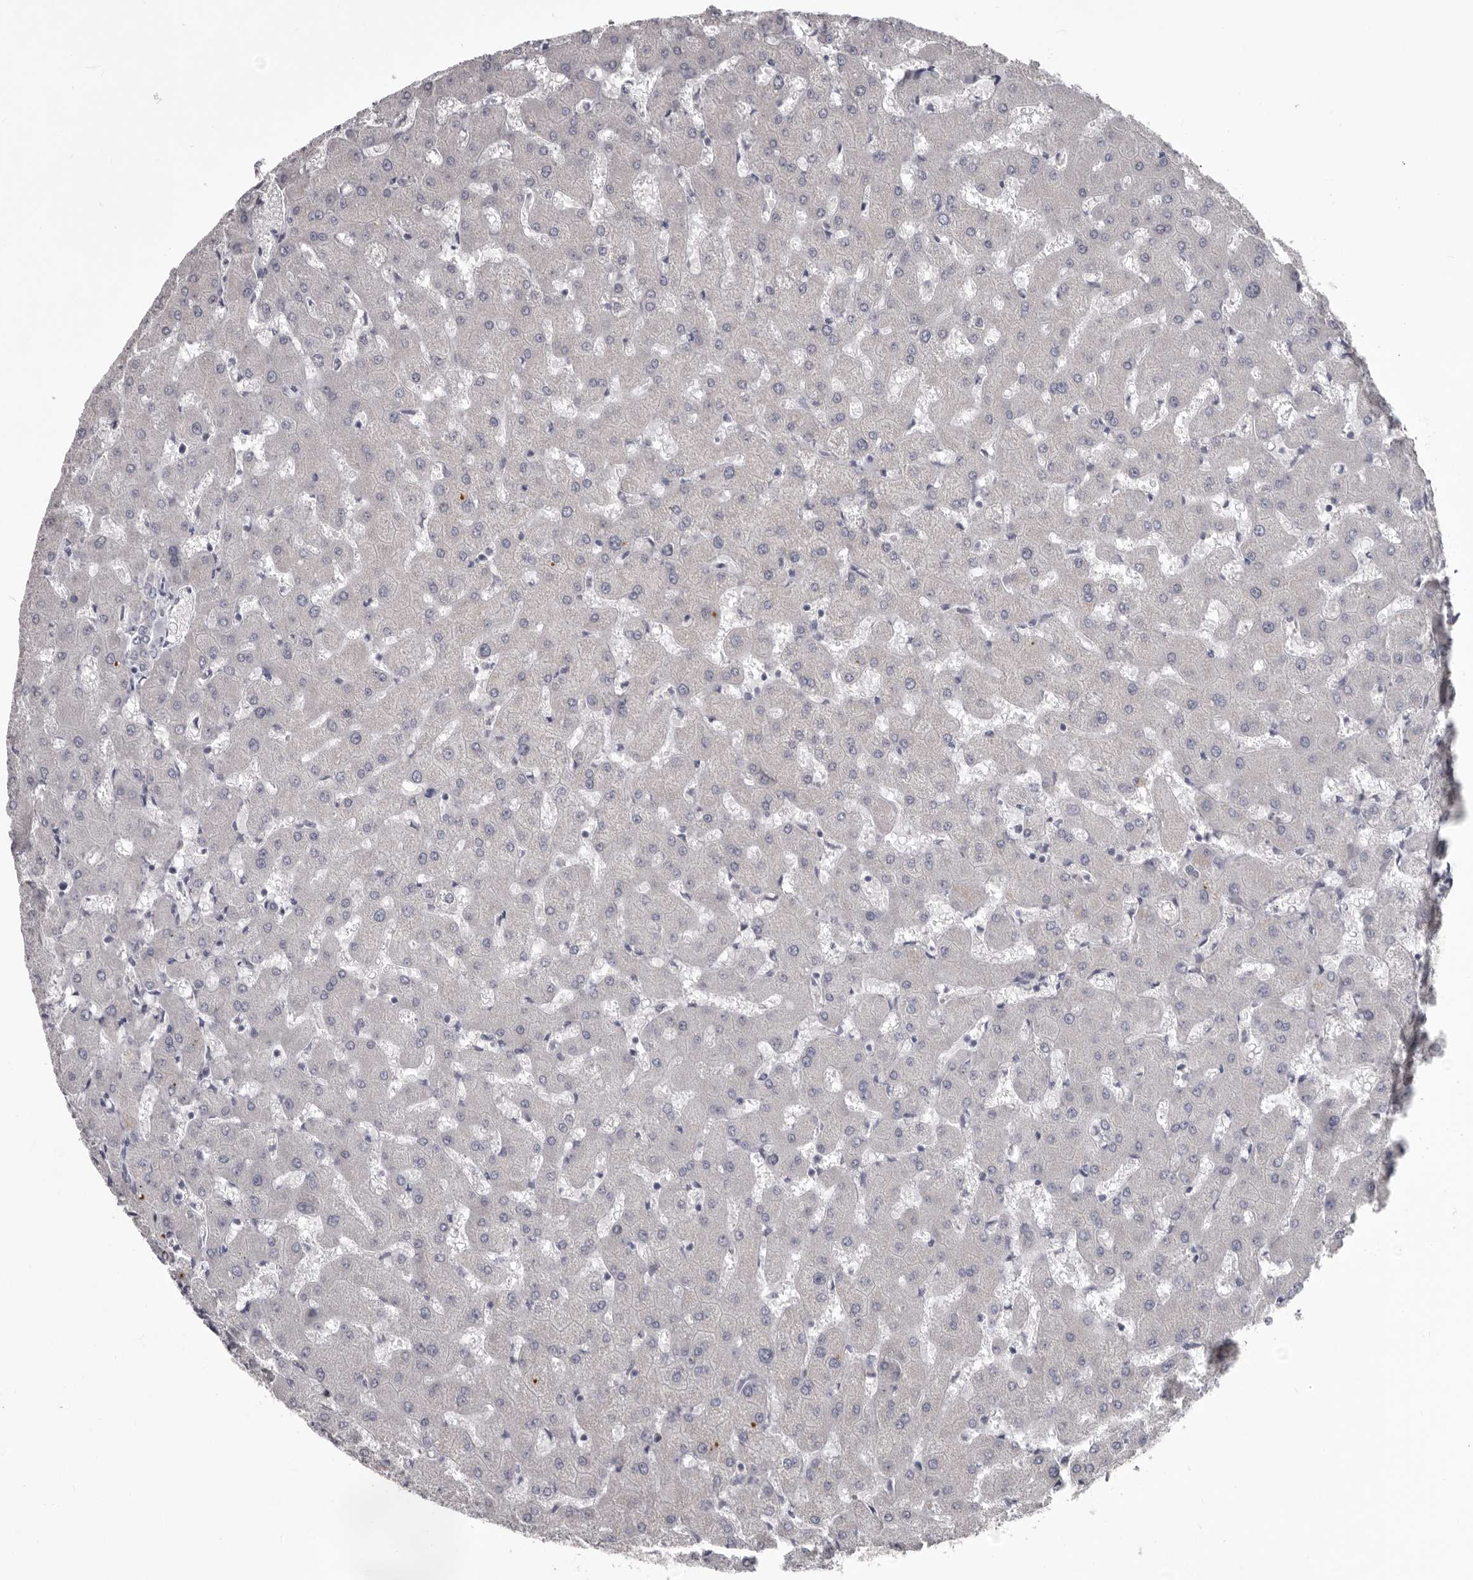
{"staining": {"intensity": "moderate", "quantity": "<25%", "location": "cytoplasmic/membranous"}, "tissue": "liver", "cell_type": "Cholangiocytes", "image_type": "normal", "snomed": [{"axis": "morphology", "description": "Normal tissue, NOS"}, {"axis": "topography", "description": "Liver"}], "caption": "Immunohistochemistry (DAB) staining of normal human liver shows moderate cytoplasmic/membranous protein positivity in about <25% of cholangiocytes.", "gene": "LPAR6", "patient": {"sex": "female", "age": 63}}